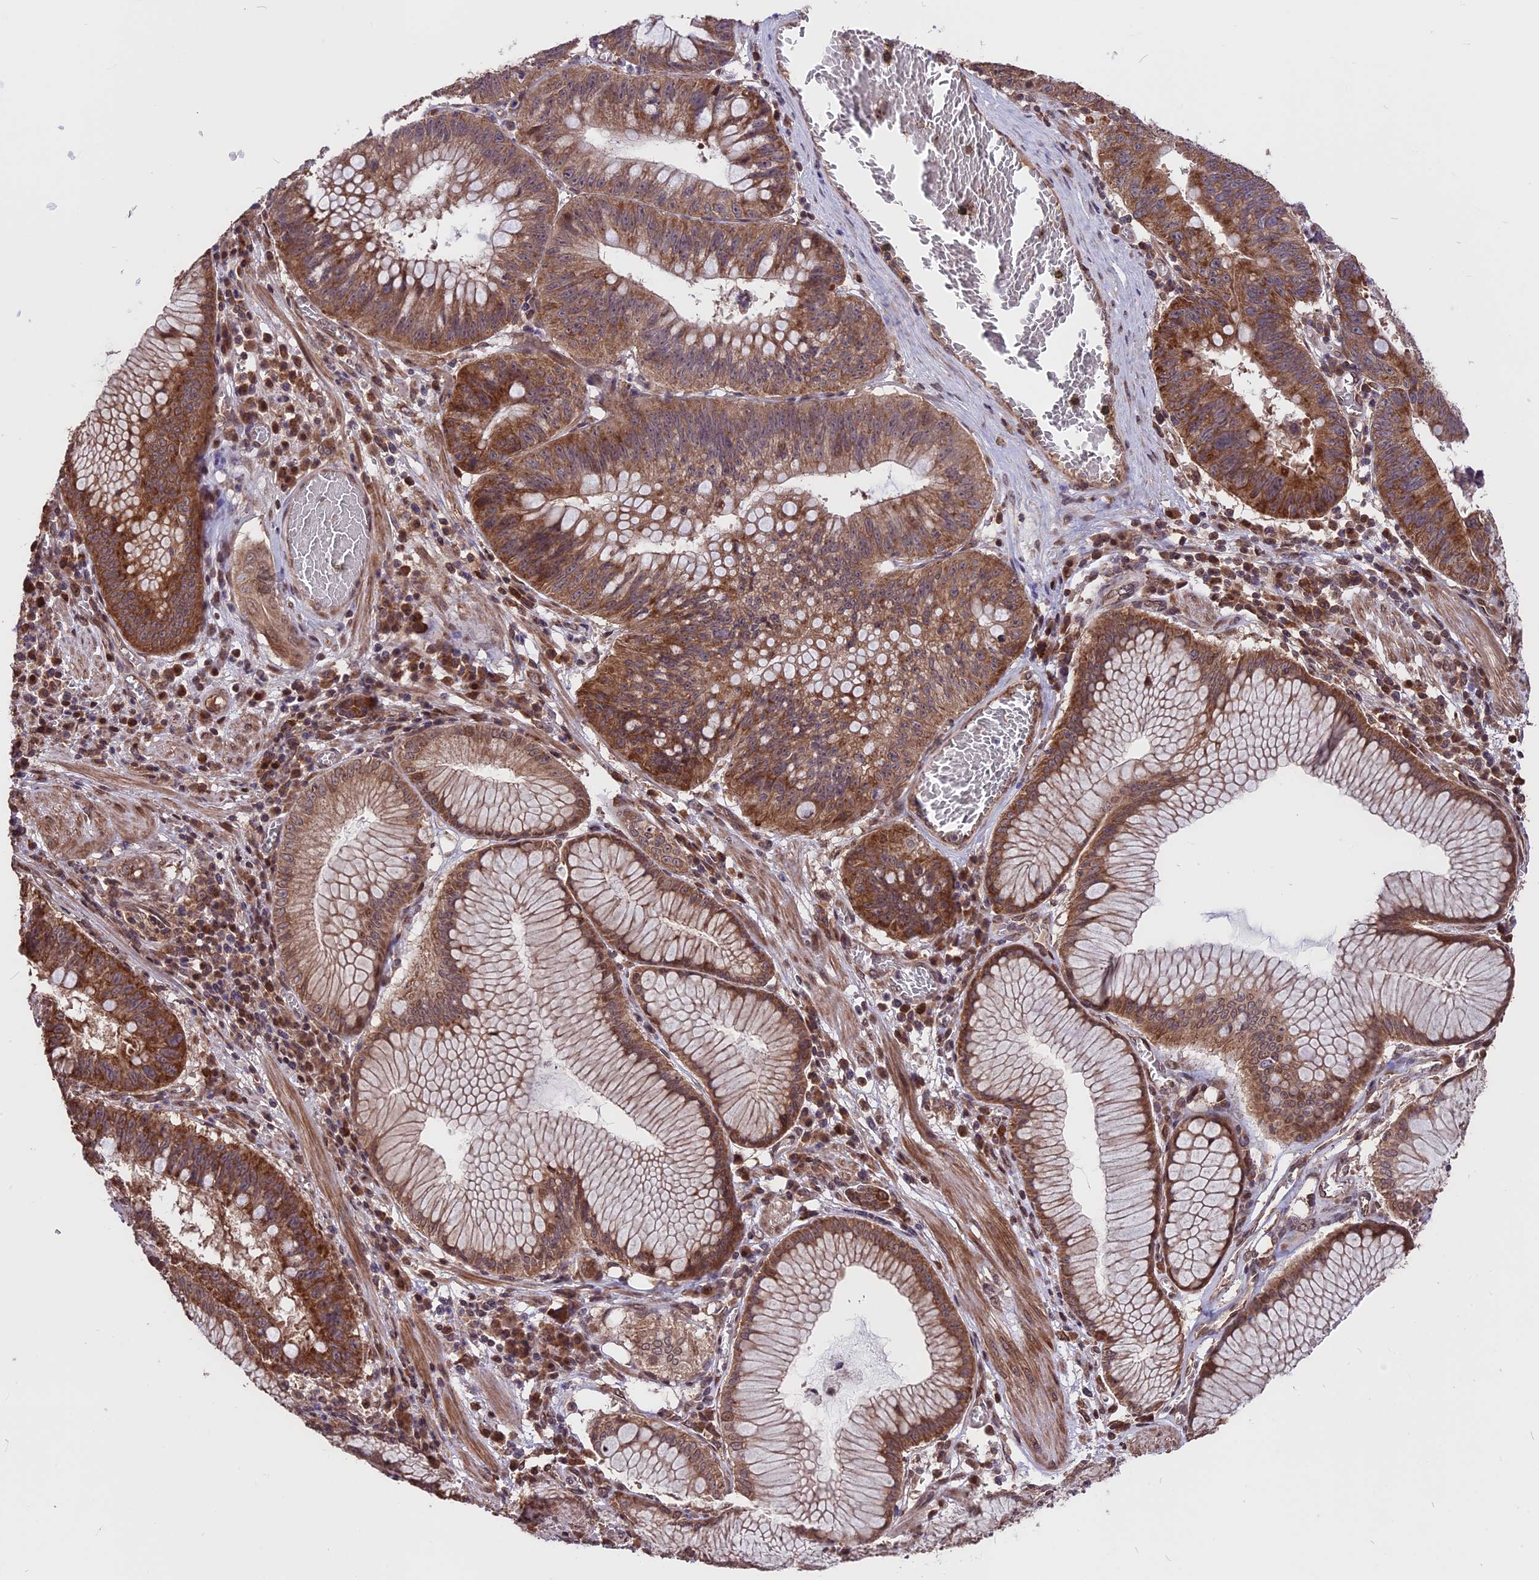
{"staining": {"intensity": "strong", "quantity": ">75%", "location": "cytoplasmic/membranous"}, "tissue": "stomach cancer", "cell_type": "Tumor cells", "image_type": "cancer", "snomed": [{"axis": "morphology", "description": "Adenocarcinoma, NOS"}, {"axis": "topography", "description": "Stomach"}], "caption": "DAB immunohistochemical staining of human stomach adenocarcinoma reveals strong cytoplasmic/membranous protein positivity in about >75% of tumor cells.", "gene": "ZNF598", "patient": {"sex": "male", "age": 59}}